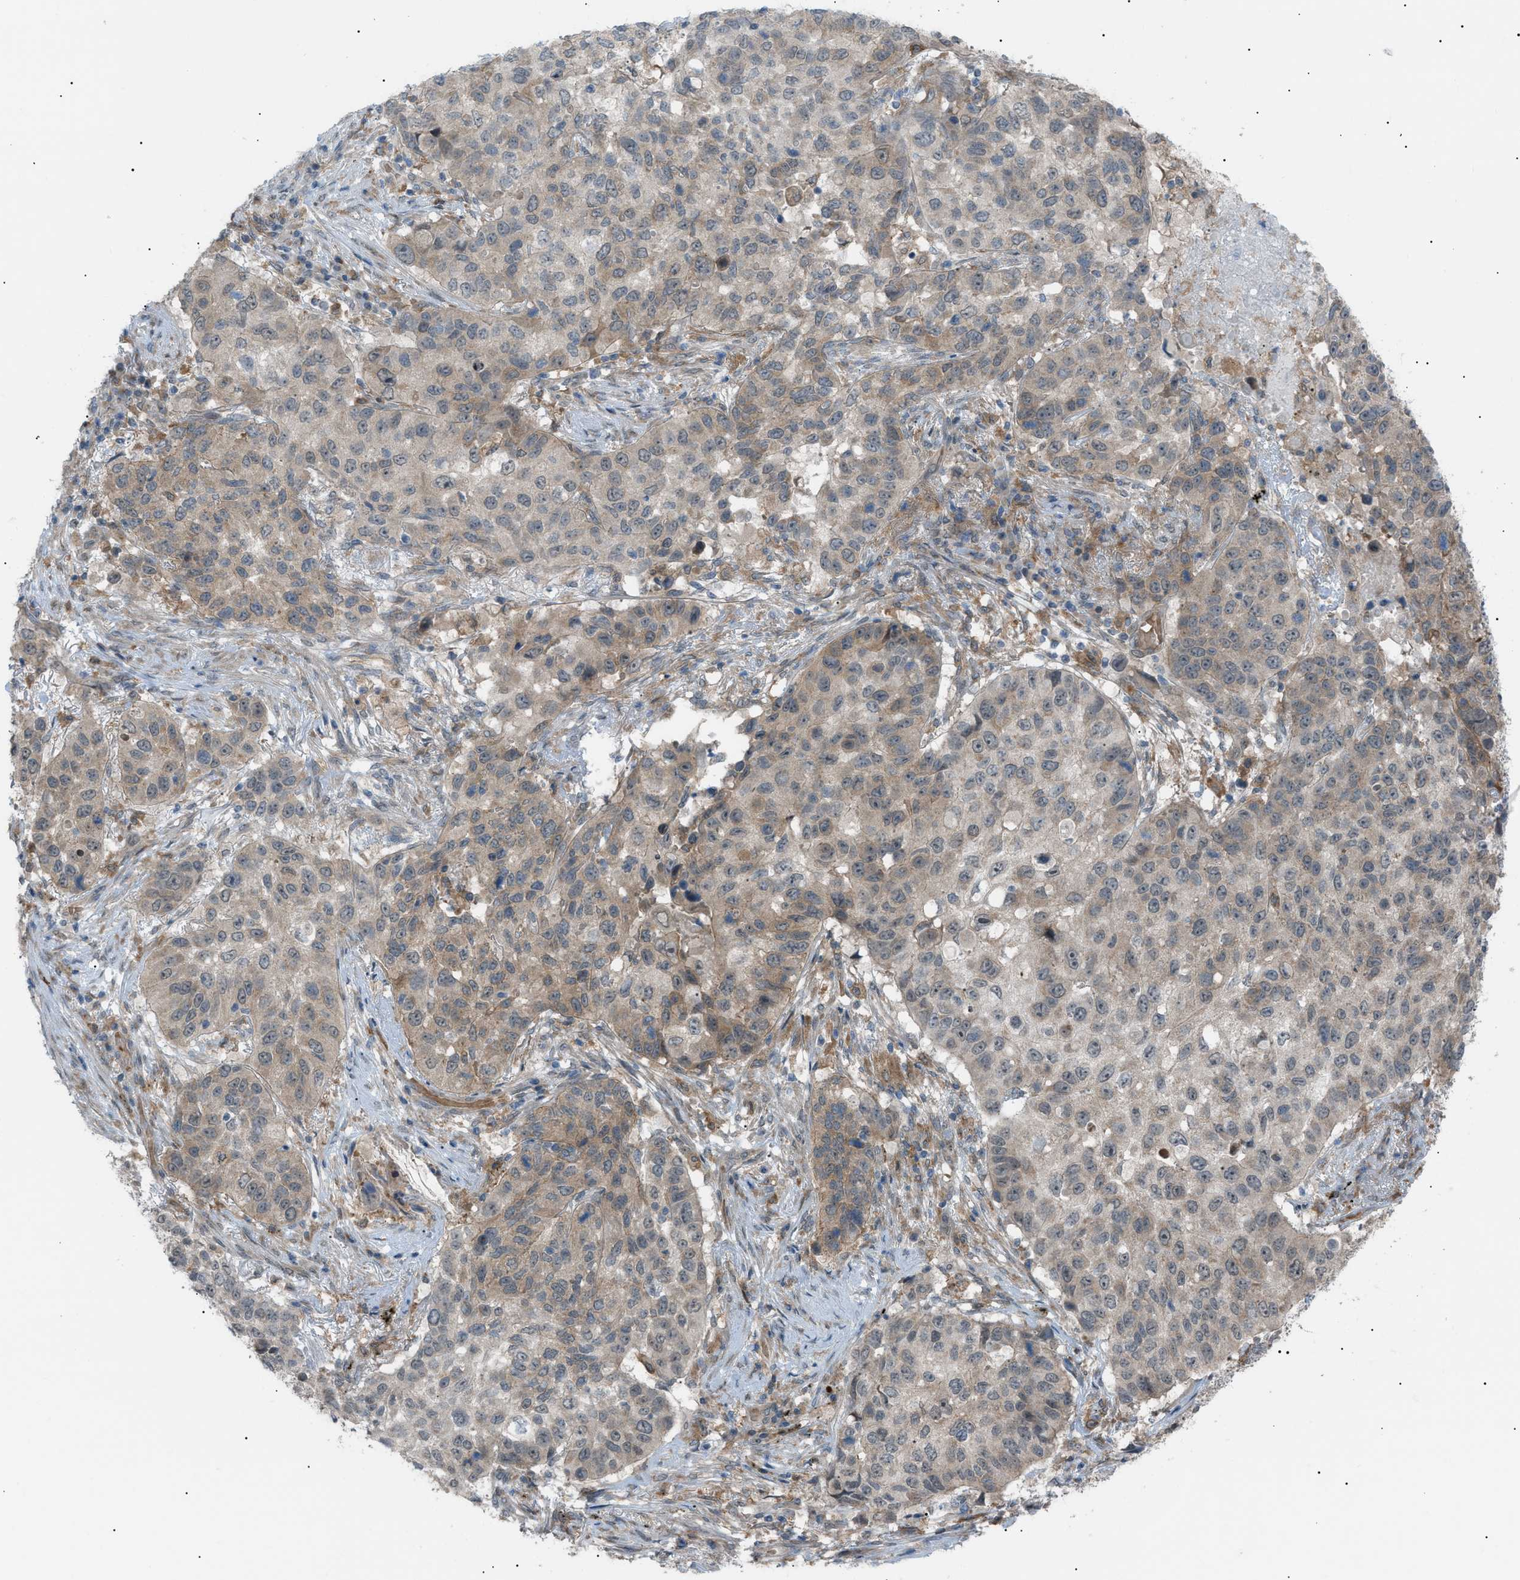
{"staining": {"intensity": "weak", "quantity": ">75%", "location": "cytoplasmic/membranous"}, "tissue": "lung cancer", "cell_type": "Tumor cells", "image_type": "cancer", "snomed": [{"axis": "morphology", "description": "Squamous cell carcinoma, NOS"}, {"axis": "topography", "description": "Lung"}], "caption": "Immunohistochemical staining of human lung cancer displays low levels of weak cytoplasmic/membranous staining in about >75% of tumor cells.", "gene": "LPIN2", "patient": {"sex": "male", "age": 57}}